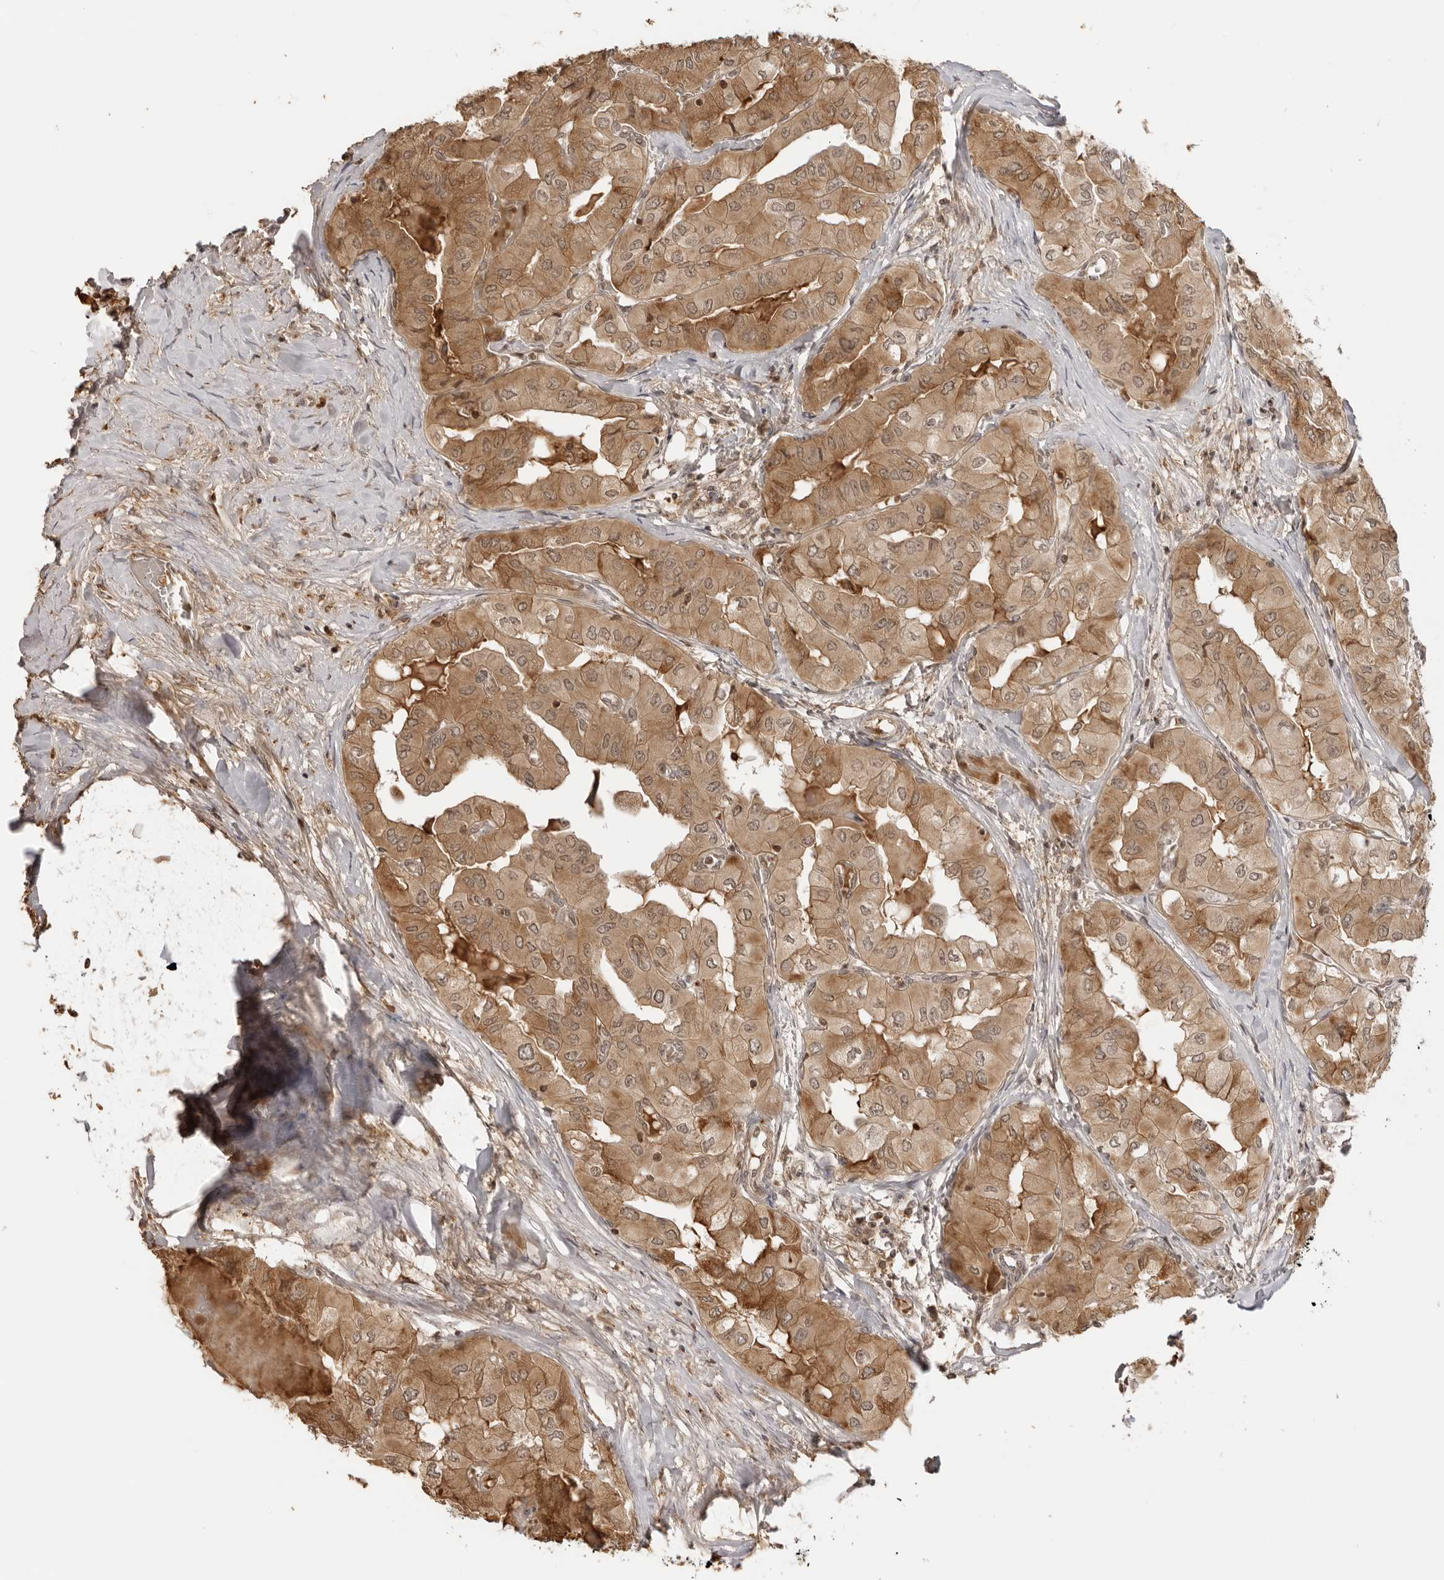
{"staining": {"intensity": "moderate", "quantity": ">75%", "location": "cytoplasmic/membranous"}, "tissue": "thyroid cancer", "cell_type": "Tumor cells", "image_type": "cancer", "snomed": [{"axis": "morphology", "description": "Papillary adenocarcinoma, NOS"}, {"axis": "topography", "description": "Thyroid gland"}], "caption": "Moderate cytoplasmic/membranous protein positivity is present in about >75% of tumor cells in thyroid papillary adenocarcinoma.", "gene": "IKBKE", "patient": {"sex": "female", "age": 59}}